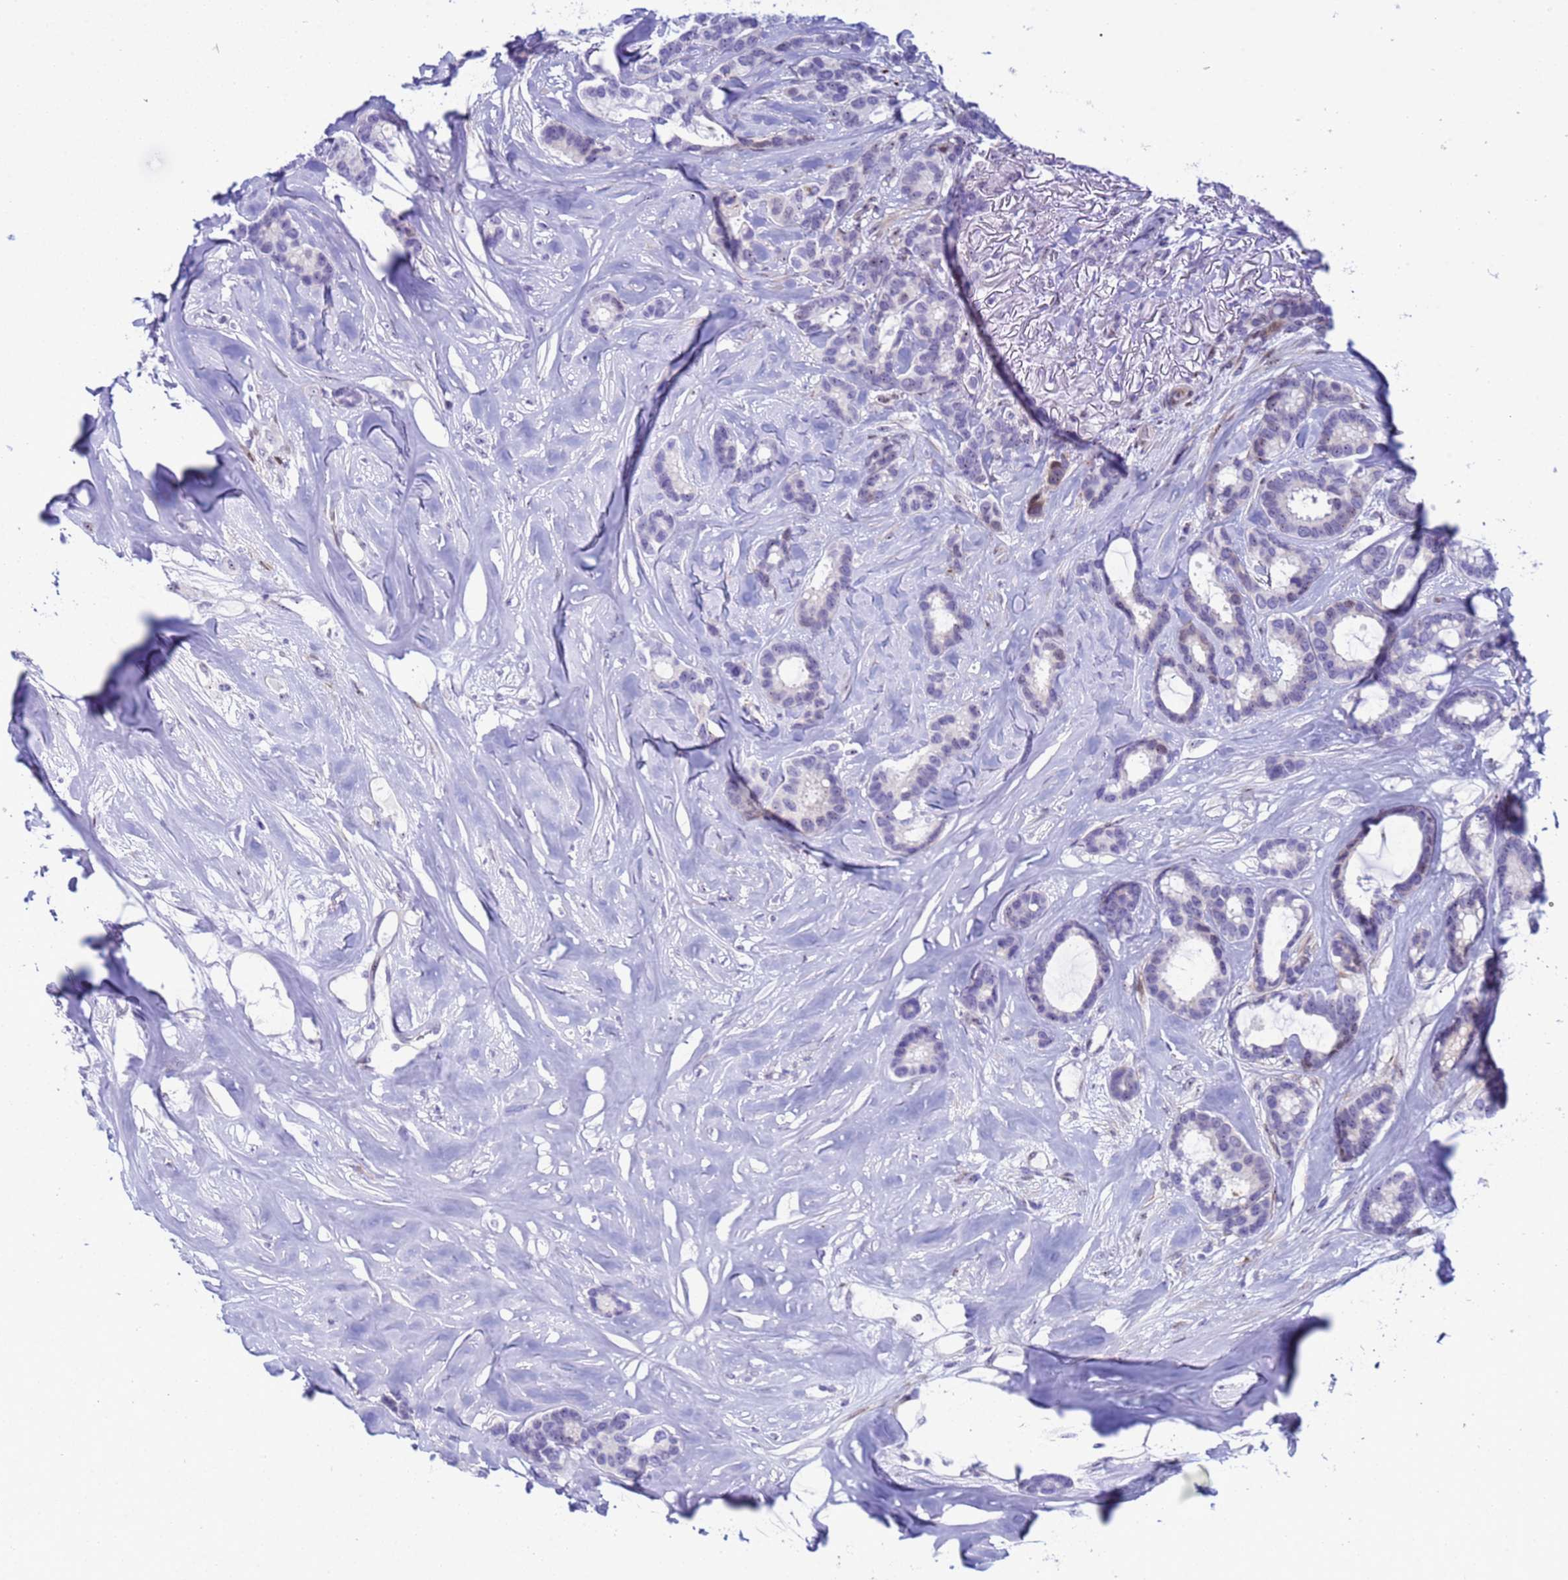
{"staining": {"intensity": "negative", "quantity": "none", "location": "none"}, "tissue": "breast cancer", "cell_type": "Tumor cells", "image_type": "cancer", "snomed": [{"axis": "morphology", "description": "Duct carcinoma"}, {"axis": "topography", "description": "Breast"}], "caption": "High magnification brightfield microscopy of breast cancer stained with DAB (3,3'-diaminobenzidine) (brown) and counterstained with hematoxylin (blue): tumor cells show no significant expression. (Stains: DAB (3,3'-diaminobenzidine) IHC with hematoxylin counter stain, Microscopy: brightfield microscopy at high magnification).", "gene": "POP5", "patient": {"sex": "female", "age": 87}}